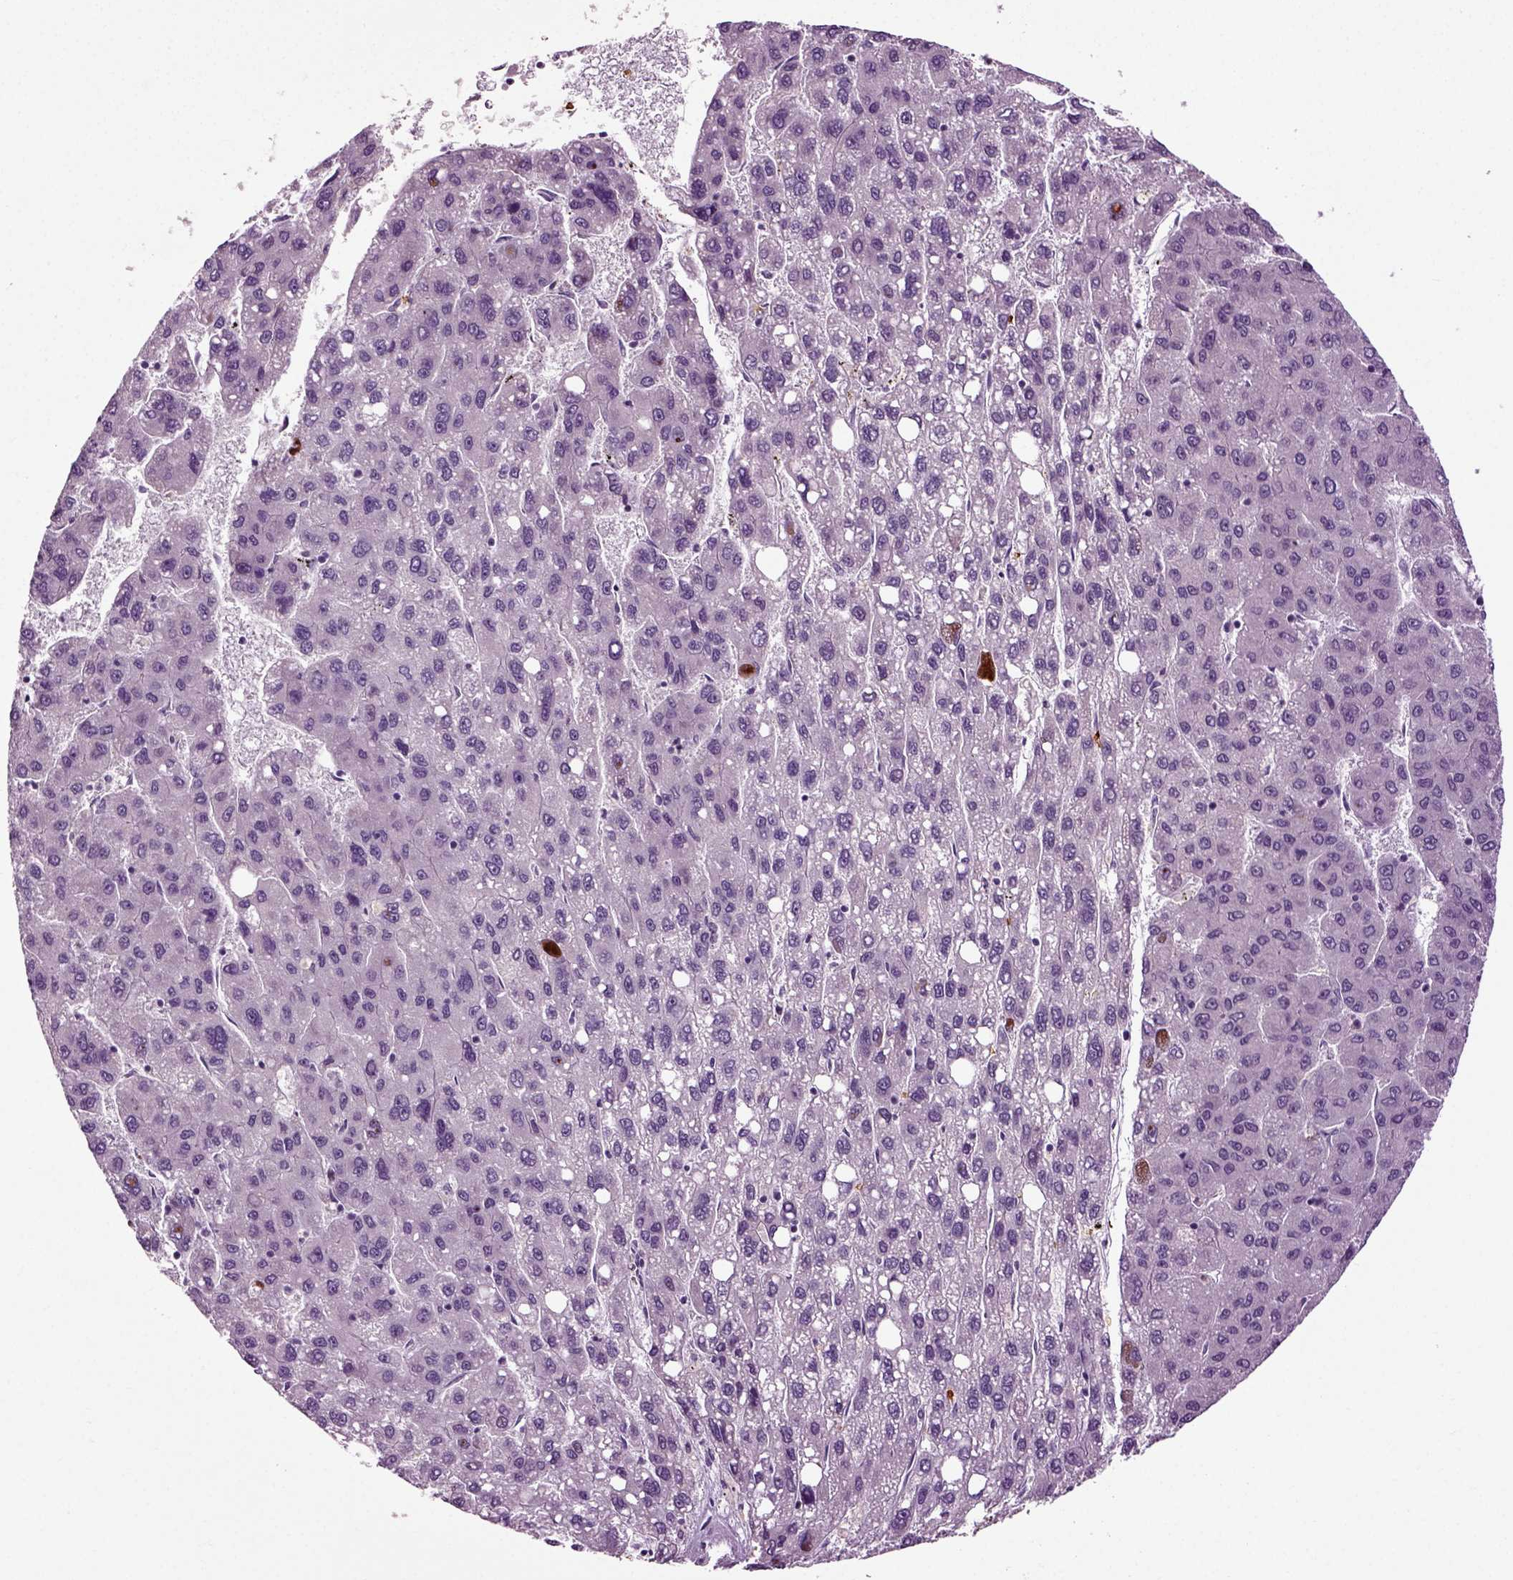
{"staining": {"intensity": "negative", "quantity": "none", "location": "none"}, "tissue": "liver cancer", "cell_type": "Tumor cells", "image_type": "cancer", "snomed": [{"axis": "morphology", "description": "Carcinoma, Hepatocellular, NOS"}, {"axis": "topography", "description": "Liver"}], "caption": "Tumor cells are negative for brown protein staining in hepatocellular carcinoma (liver).", "gene": "SPATA17", "patient": {"sex": "female", "age": 82}}